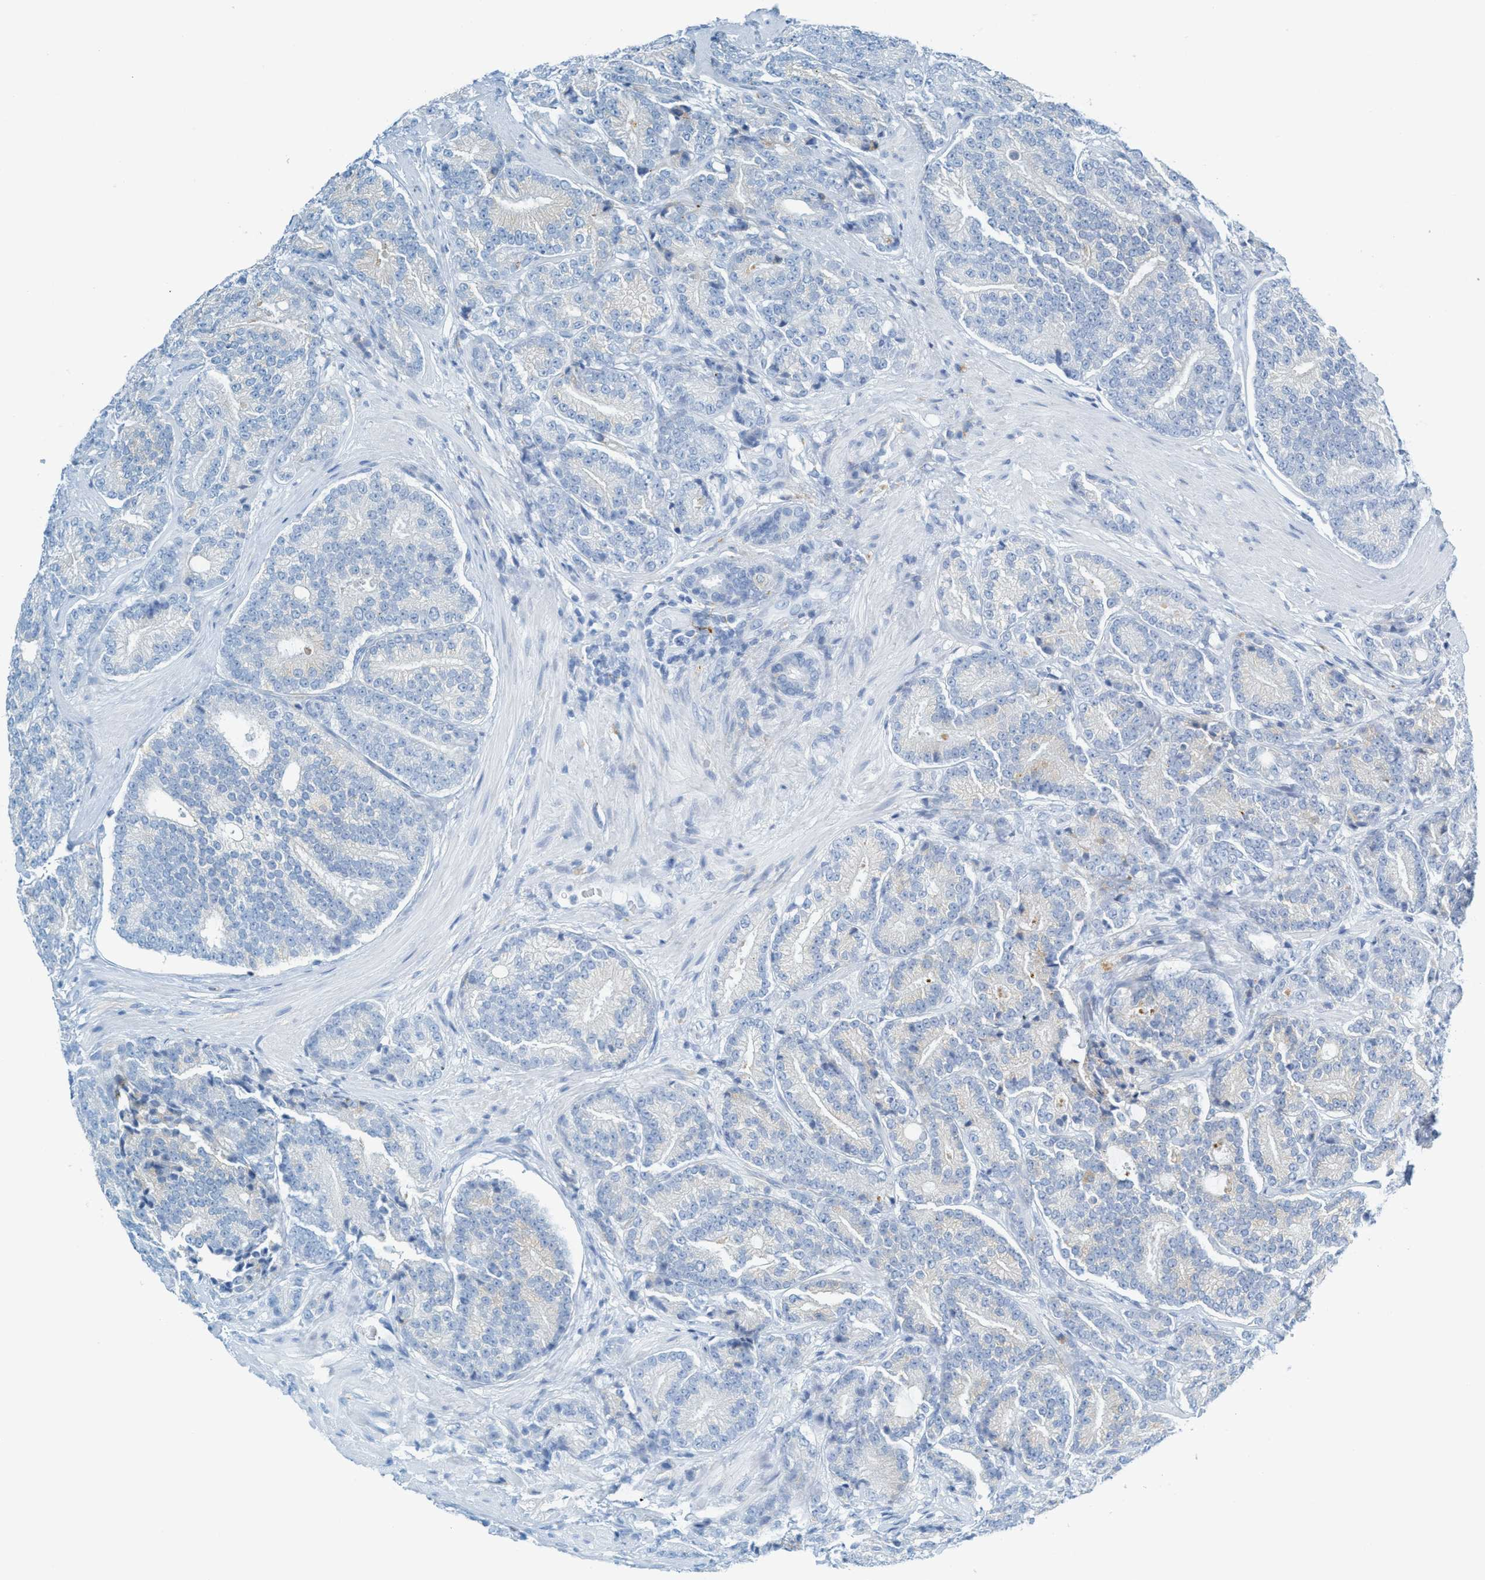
{"staining": {"intensity": "negative", "quantity": "none", "location": "none"}, "tissue": "prostate cancer", "cell_type": "Tumor cells", "image_type": "cancer", "snomed": [{"axis": "morphology", "description": "Adenocarcinoma, High grade"}, {"axis": "topography", "description": "Prostate"}], "caption": "IHC photomicrograph of prostate cancer (high-grade adenocarcinoma) stained for a protein (brown), which exhibits no positivity in tumor cells.", "gene": "C21orf62", "patient": {"sex": "male", "age": 61}}